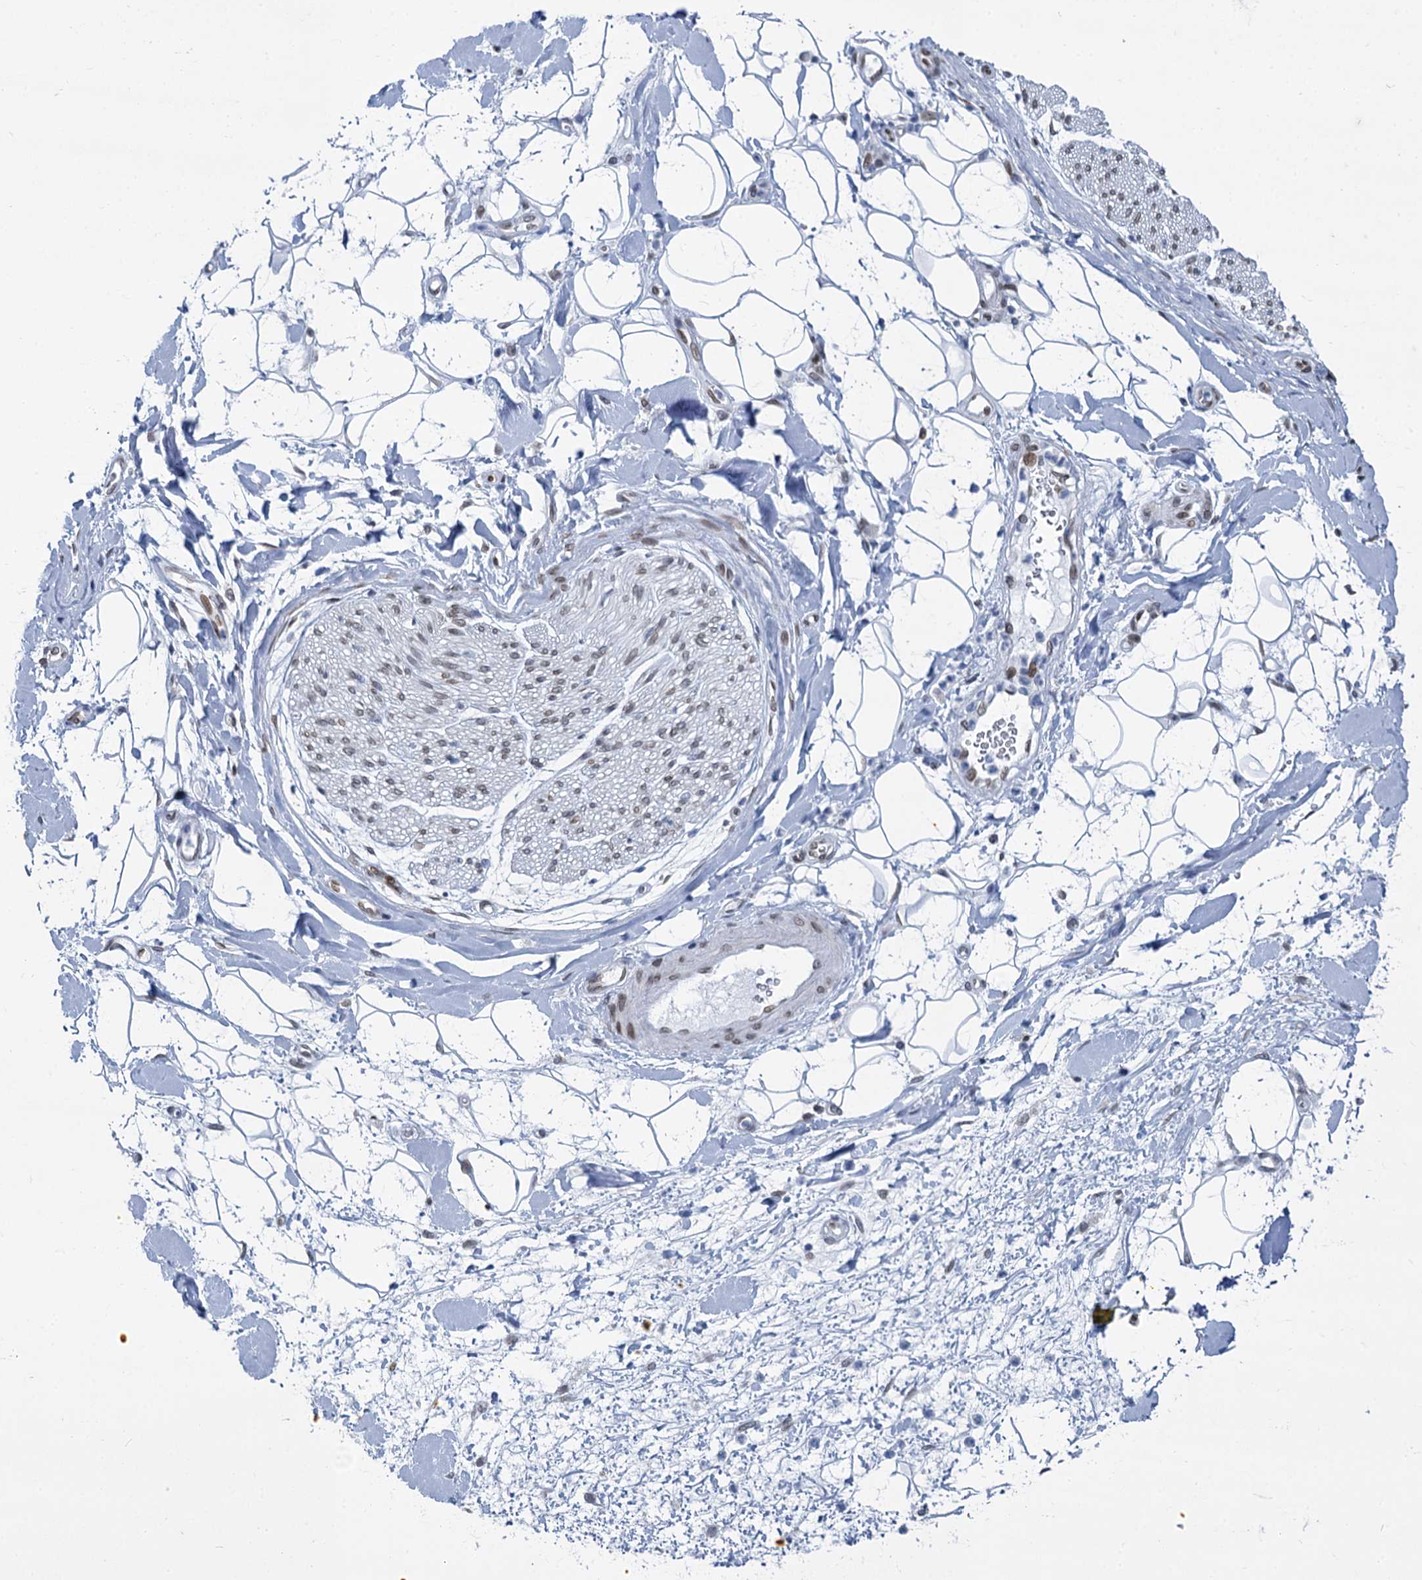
{"staining": {"intensity": "negative", "quantity": "none", "location": "none"}, "tissue": "adipose tissue", "cell_type": "Adipocytes", "image_type": "normal", "snomed": [{"axis": "morphology", "description": "Normal tissue, NOS"}, {"axis": "morphology", "description": "Adenocarcinoma, NOS"}, {"axis": "topography", "description": "Pancreas"}, {"axis": "topography", "description": "Peripheral nerve tissue"}], "caption": "This is an immunohistochemistry (IHC) histopathology image of benign adipose tissue. There is no positivity in adipocytes.", "gene": "PRSS35", "patient": {"sex": "male", "age": 59}}